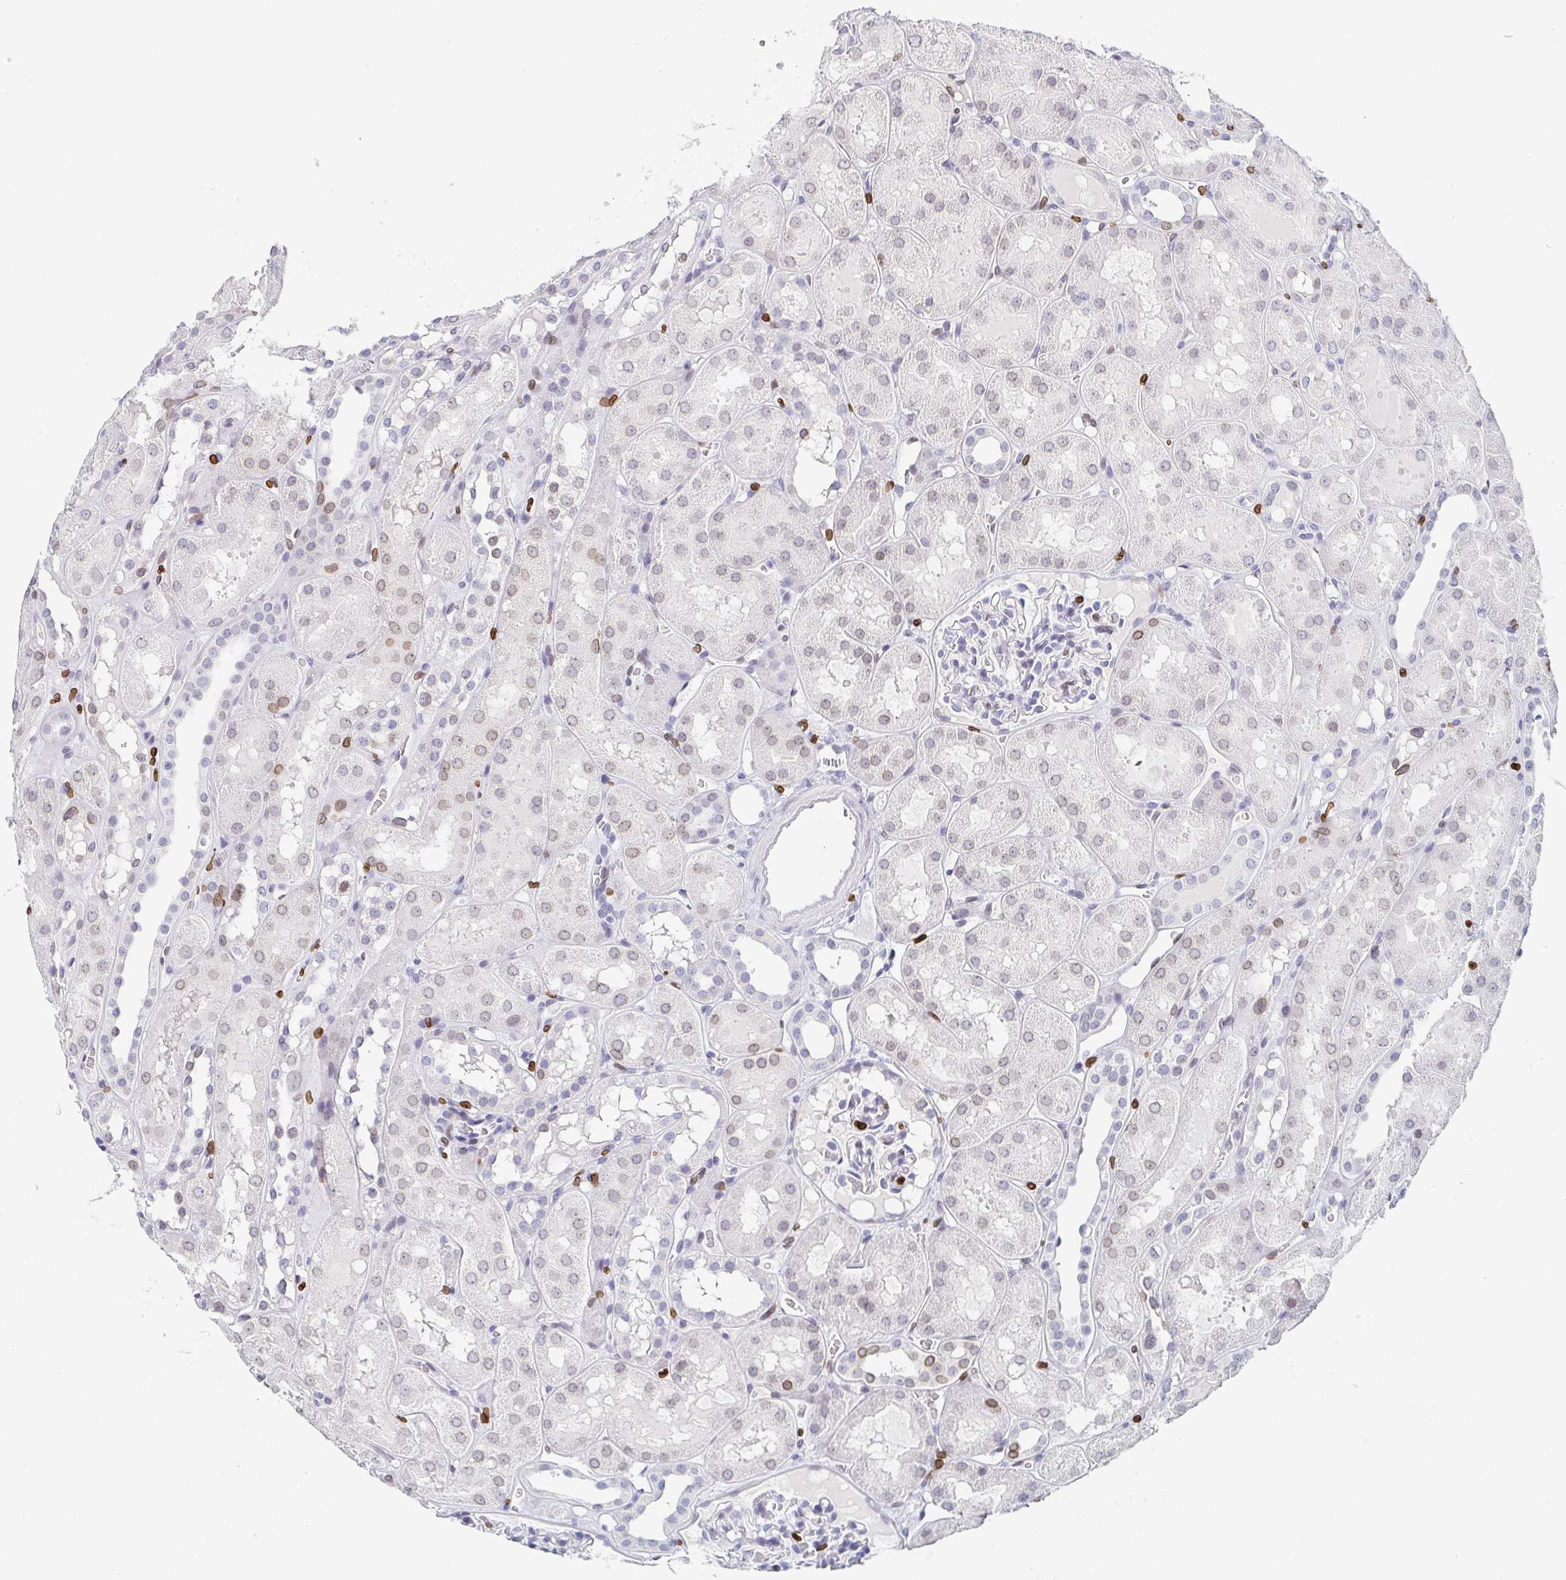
{"staining": {"intensity": "weak", "quantity": "<25%", "location": "cytoplasmic/membranous,nuclear"}, "tissue": "kidney", "cell_type": "Cells in glomeruli", "image_type": "normal", "snomed": [{"axis": "morphology", "description": "Normal tissue, NOS"}, {"axis": "topography", "description": "Kidney"}, {"axis": "topography", "description": "Urinary bladder"}], "caption": "Immunohistochemical staining of normal human kidney shows no significant expression in cells in glomeruli.", "gene": "BTBD7", "patient": {"sex": "male", "age": 16}}